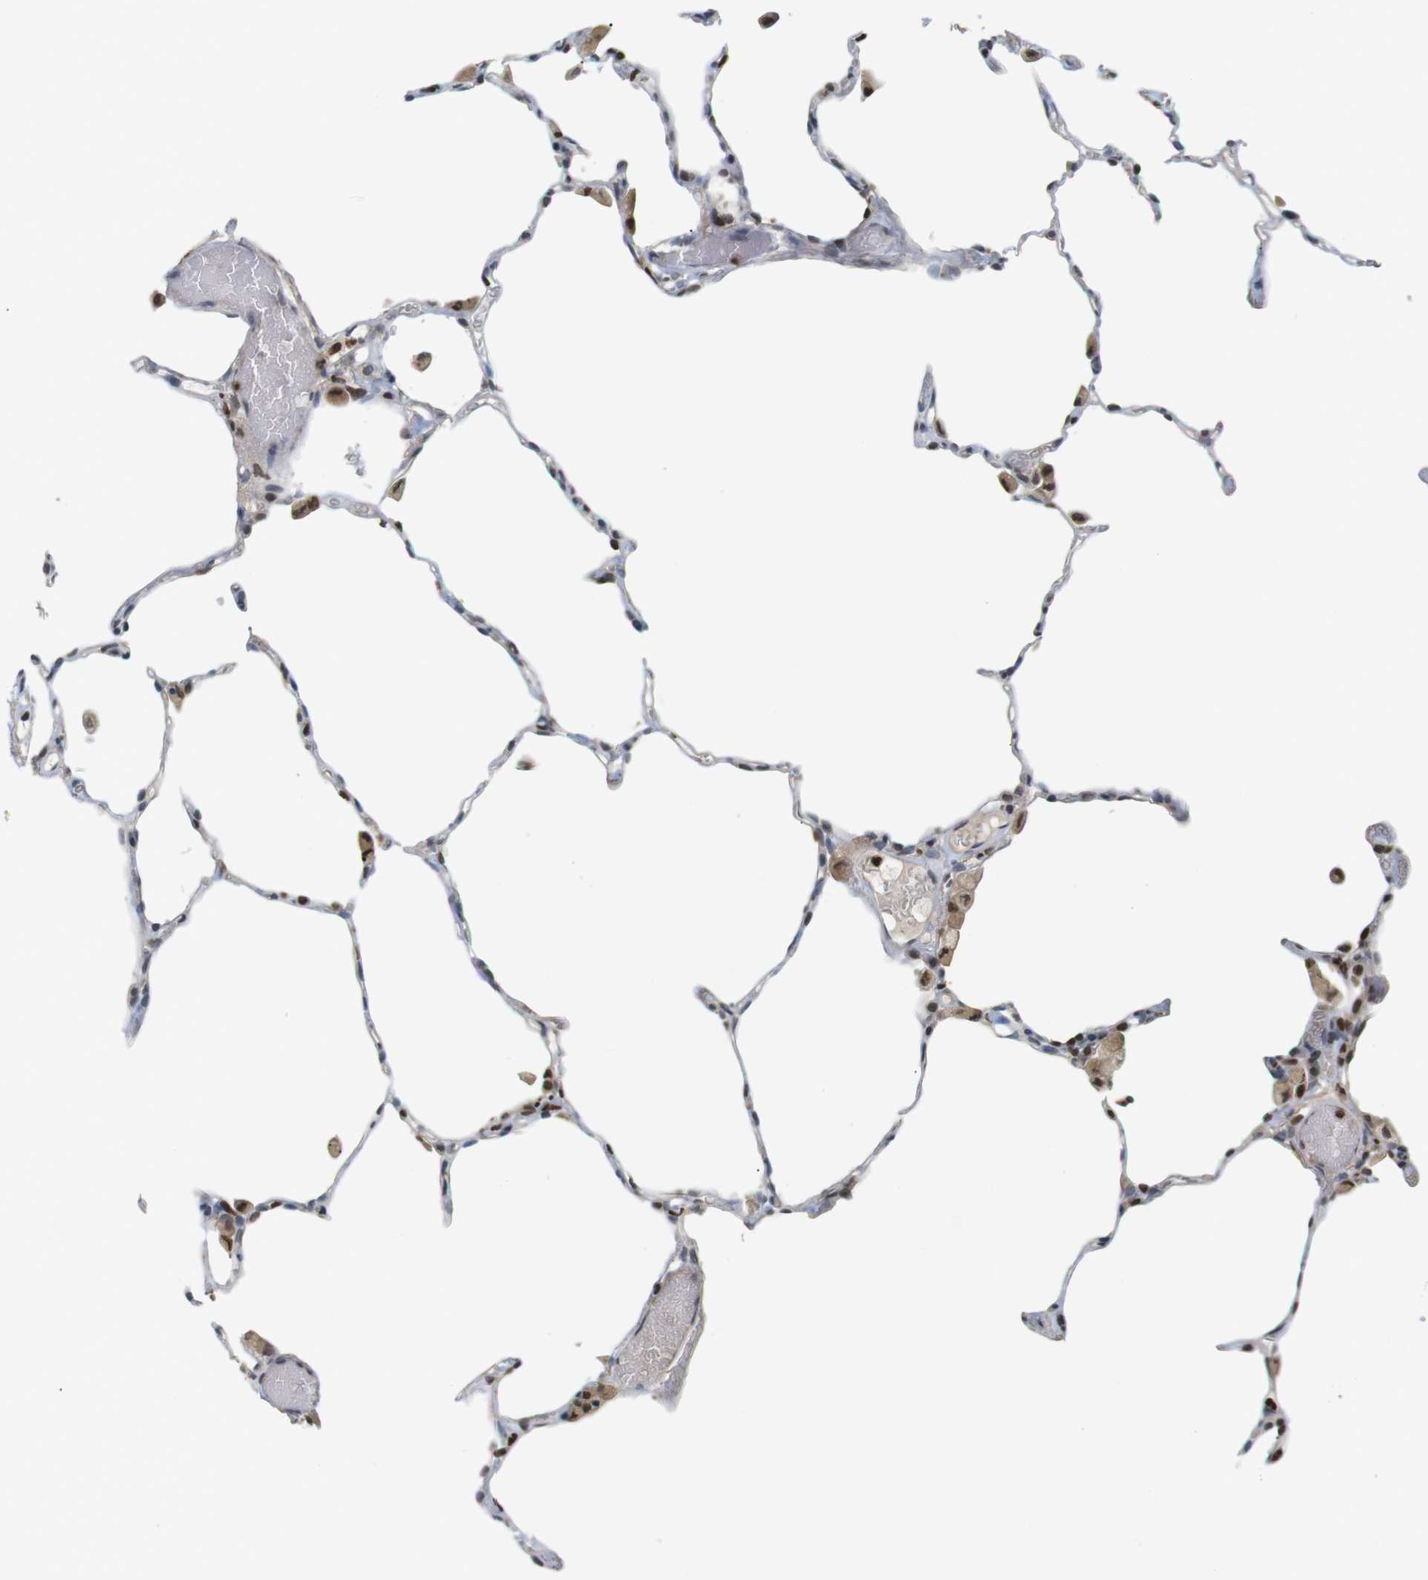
{"staining": {"intensity": "moderate", "quantity": "25%-75%", "location": "nuclear"}, "tissue": "lung", "cell_type": "Alveolar cells", "image_type": "normal", "snomed": [{"axis": "morphology", "description": "Normal tissue, NOS"}, {"axis": "topography", "description": "Lung"}], "caption": "Lung stained with immunohistochemistry shows moderate nuclear staining in about 25%-75% of alveolar cells. Using DAB (brown) and hematoxylin (blue) stains, captured at high magnification using brightfield microscopy.", "gene": "MBD1", "patient": {"sex": "female", "age": 49}}